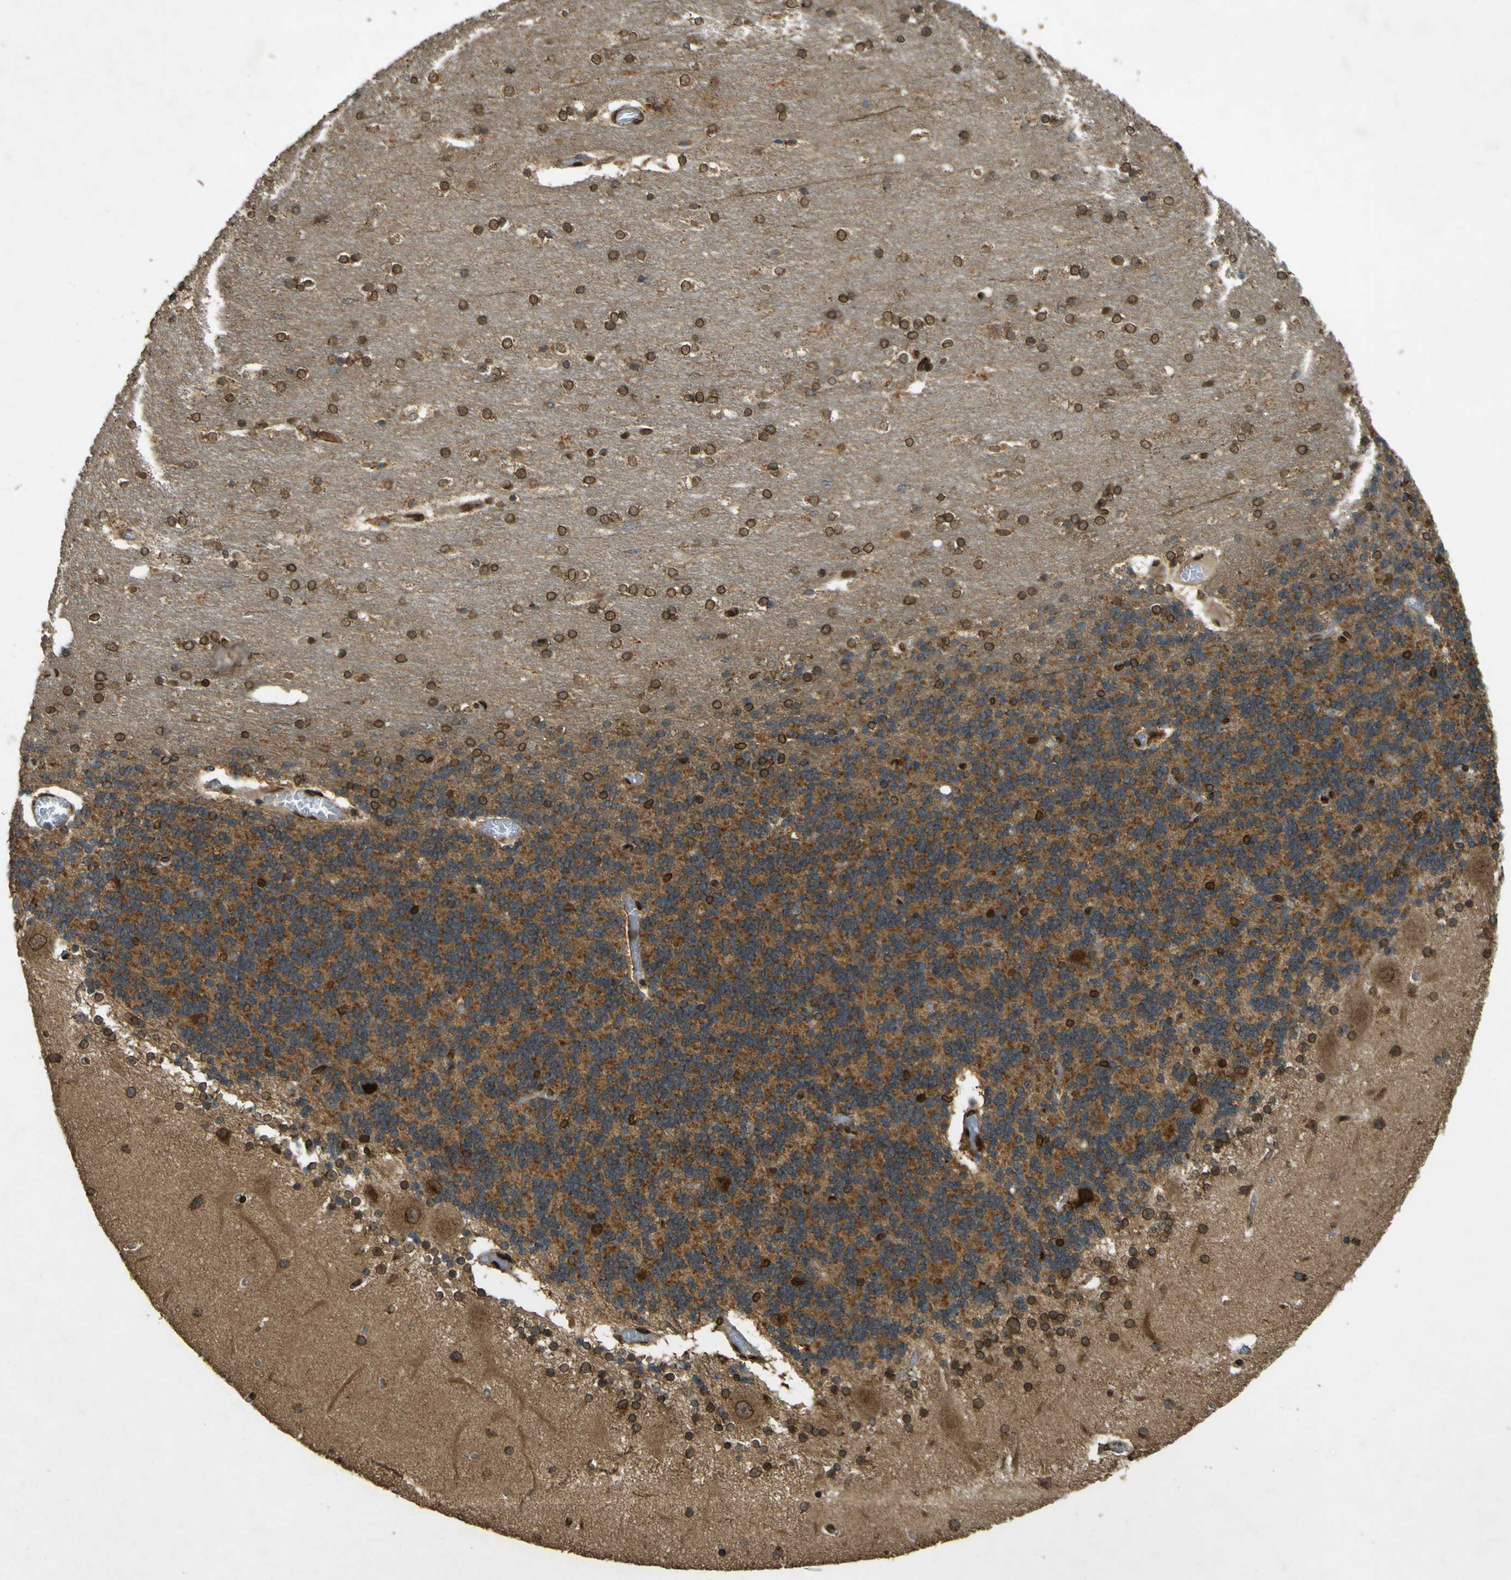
{"staining": {"intensity": "moderate", "quantity": ">75%", "location": "cytoplasmic/membranous"}, "tissue": "cerebellum", "cell_type": "Cells in granular layer", "image_type": "normal", "snomed": [{"axis": "morphology", "description": "Normal tissue, NOS"}, {"axis": "topography", "description": "Cerebellum"}], "caption": "The image displays immunohistochemical staining of benign cerebellum. There is moderate cytoplasmic/membranous expression is appreciated in approximately >75% of cells in granular layer. The staining is performed using DAB (3,3'-diaminobenzidine) brown chromogen to label protein expression. The nuclei are counter-stained blue using hematoxylin.", "gene": "GALNT1", "patient": {"sex": "female", "age": 54}}